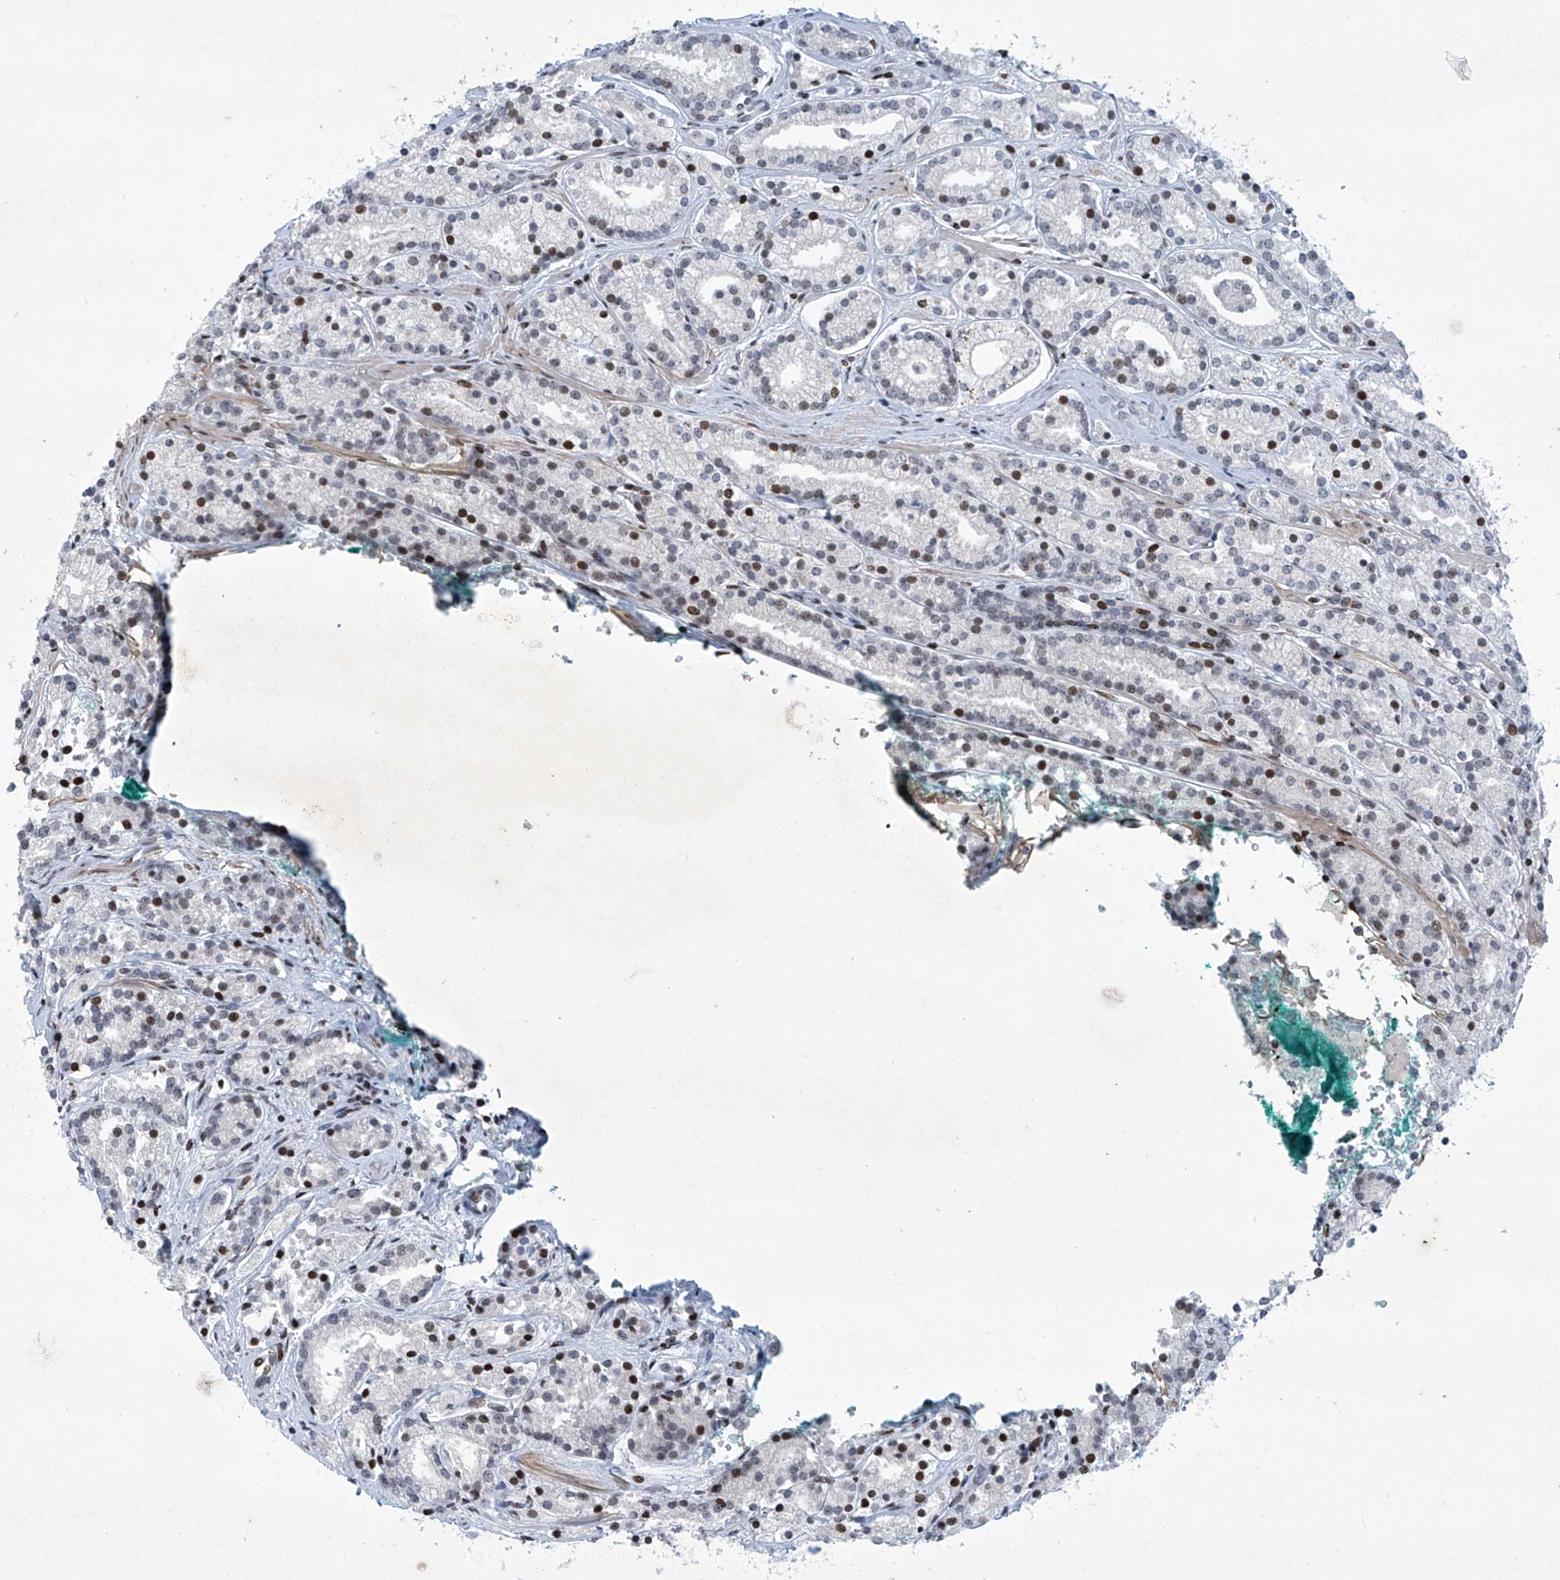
{"staining": {"intensity": "moderate", "quantity": "<25%", "location": "nuclear"}, "tissue": "prostate cancer", "cell_type": "Tumor cells", "image_type": "cancer", "snomed": [{"axis": "morphology", "description": "Adenocarcinoma, High grade"}, {"axis": "topography", "description": "Prostate"}], "caption": "Prostate cancer (high-grade adenocarcinoma) stained with DAB immunohistochemistry demonstrates low levels of moderate nuclear expression in about <25% of tumor cells. (Brightfield microscopy of DAB IHC at high magnification).", "gene": "RFX7", "patient": {"sex": "male", "age": 69}}